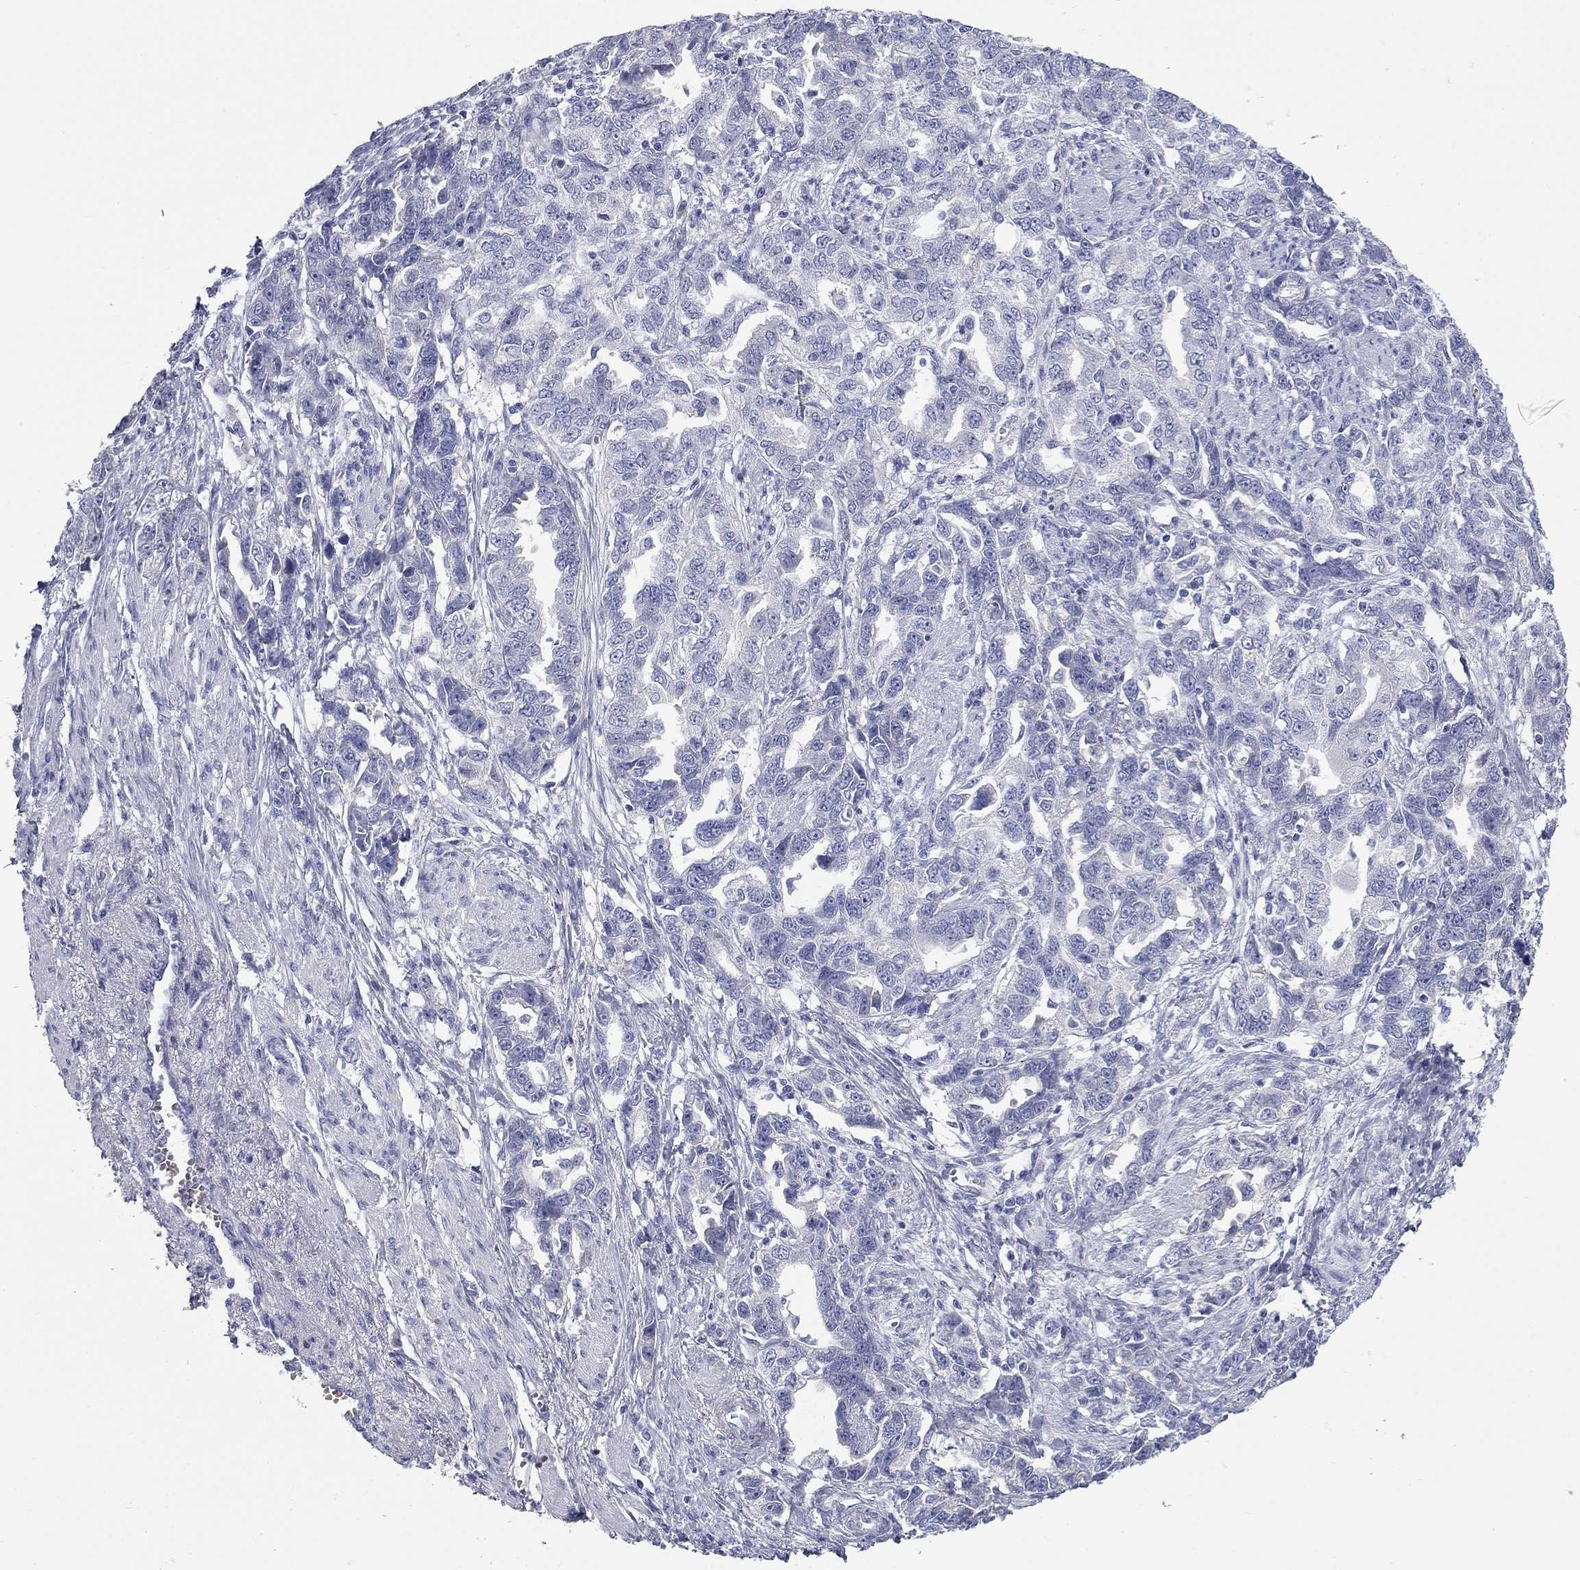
{"staining": {"intensity": "negative", "quantity": "none", "location": "none"}, "tissue": "ovarian cancer", "cell_type": "Tumor cells", "image_type": "cancer", "snomed": [{"axis": "morphology", "description": "Cystadenocarcinoma, serous, NOS"}, {"axis": "topography", "description": "Ovary"}], "caption": "High power microscopy micrograph of an immunohistochemistry (IHC) micrograph of ovarian cancer, revealing no significant positivity in tumor cells.", "gene": "UNC119B", "patient": {"sex": "female", "age": 51}}